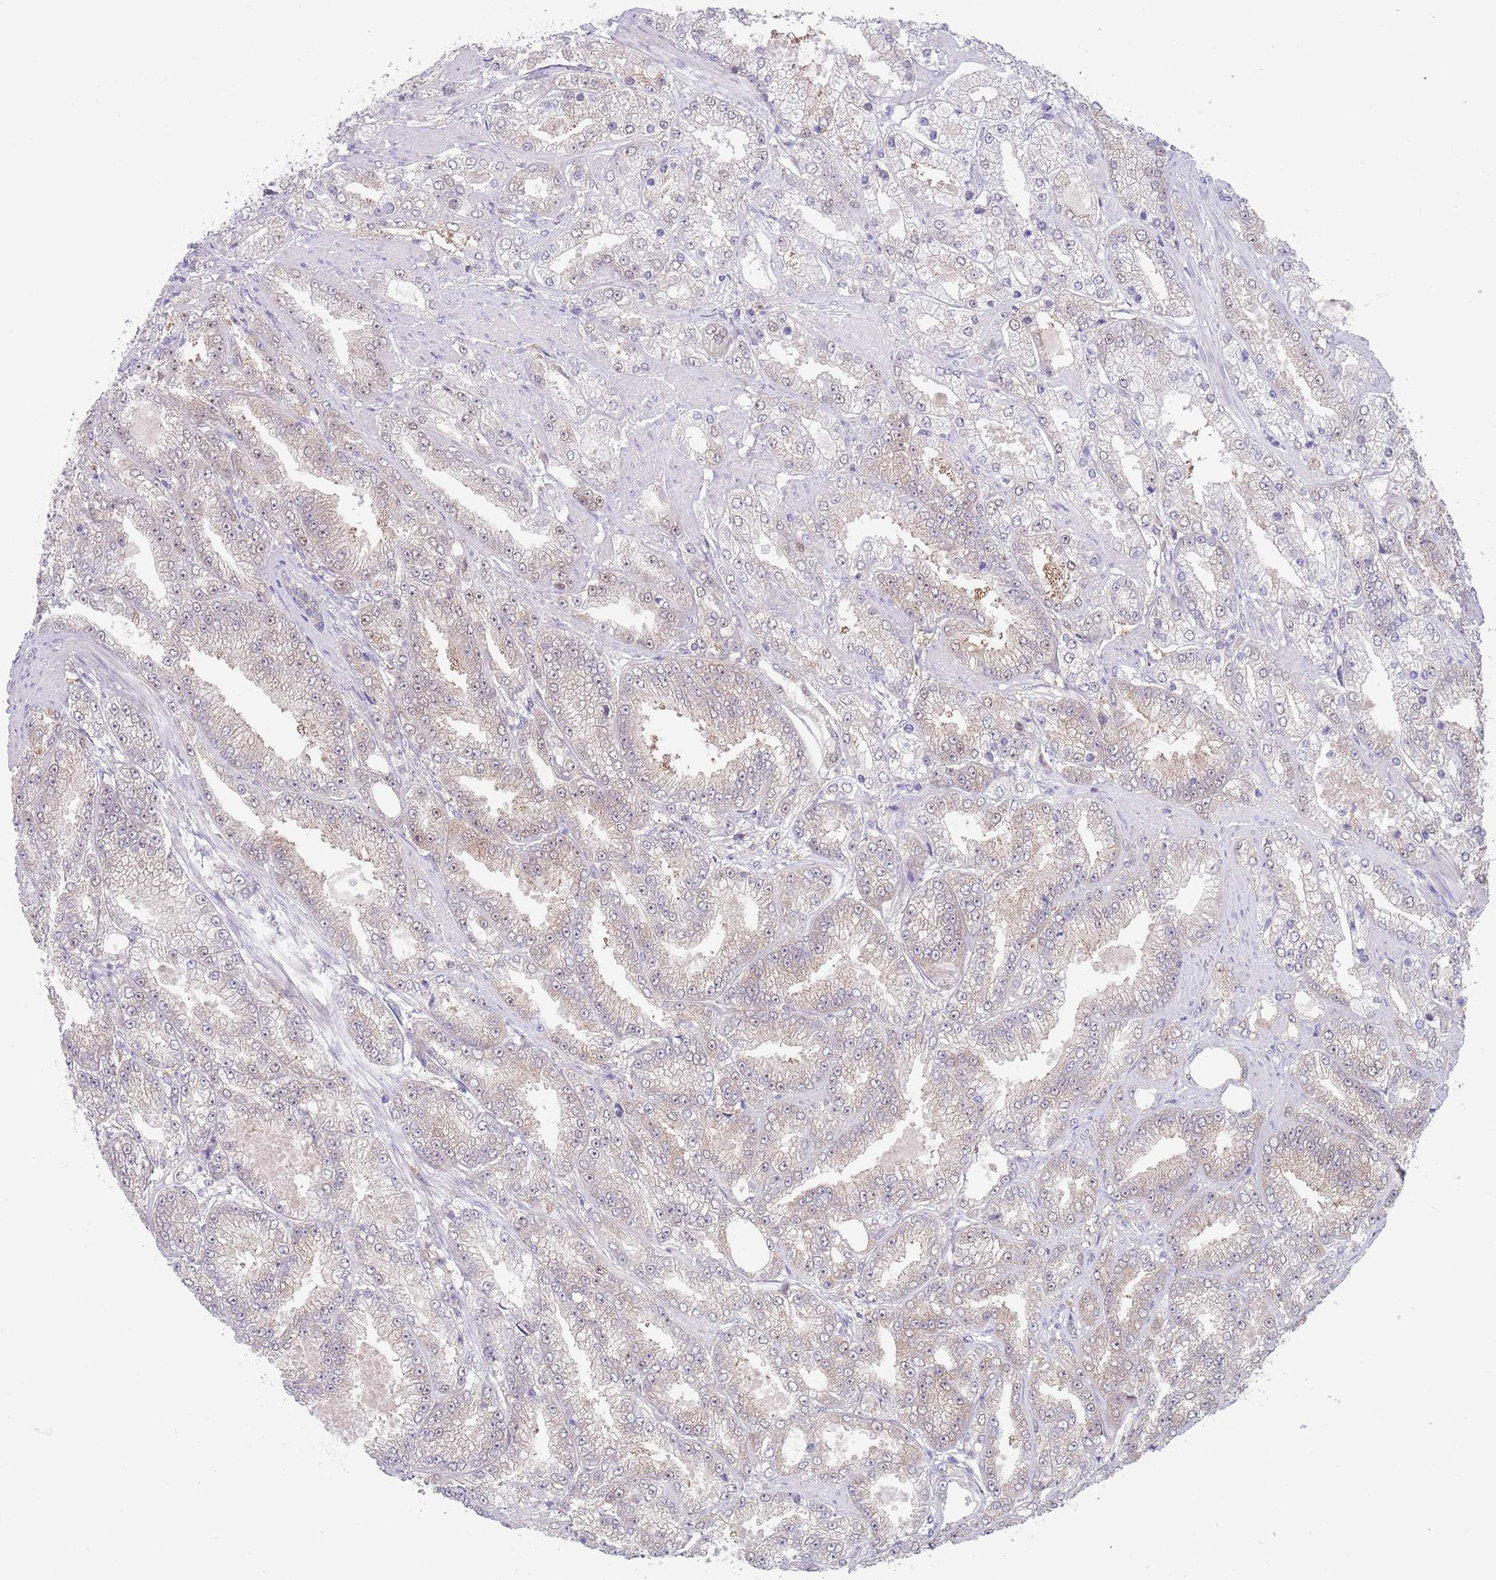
{"staining": {"intensity": "negative", "quantity": "none", "location": "none"}, "tissue": "prostate cancer", "cell_type": "Tumor cells", "image_type": "cancer", "snomed": [{"axis": "morphology", "description": "Adenocarcinoma, High grade"}, {"axis": "topography", "description": "Prostate"}], "caption": "This is an immunohistochemistry photomicrograph of prostate cancer. There is no expression in tumor cells.", "gene": "CLNS1A", "patient": {"sex": "male", "age": 68}}